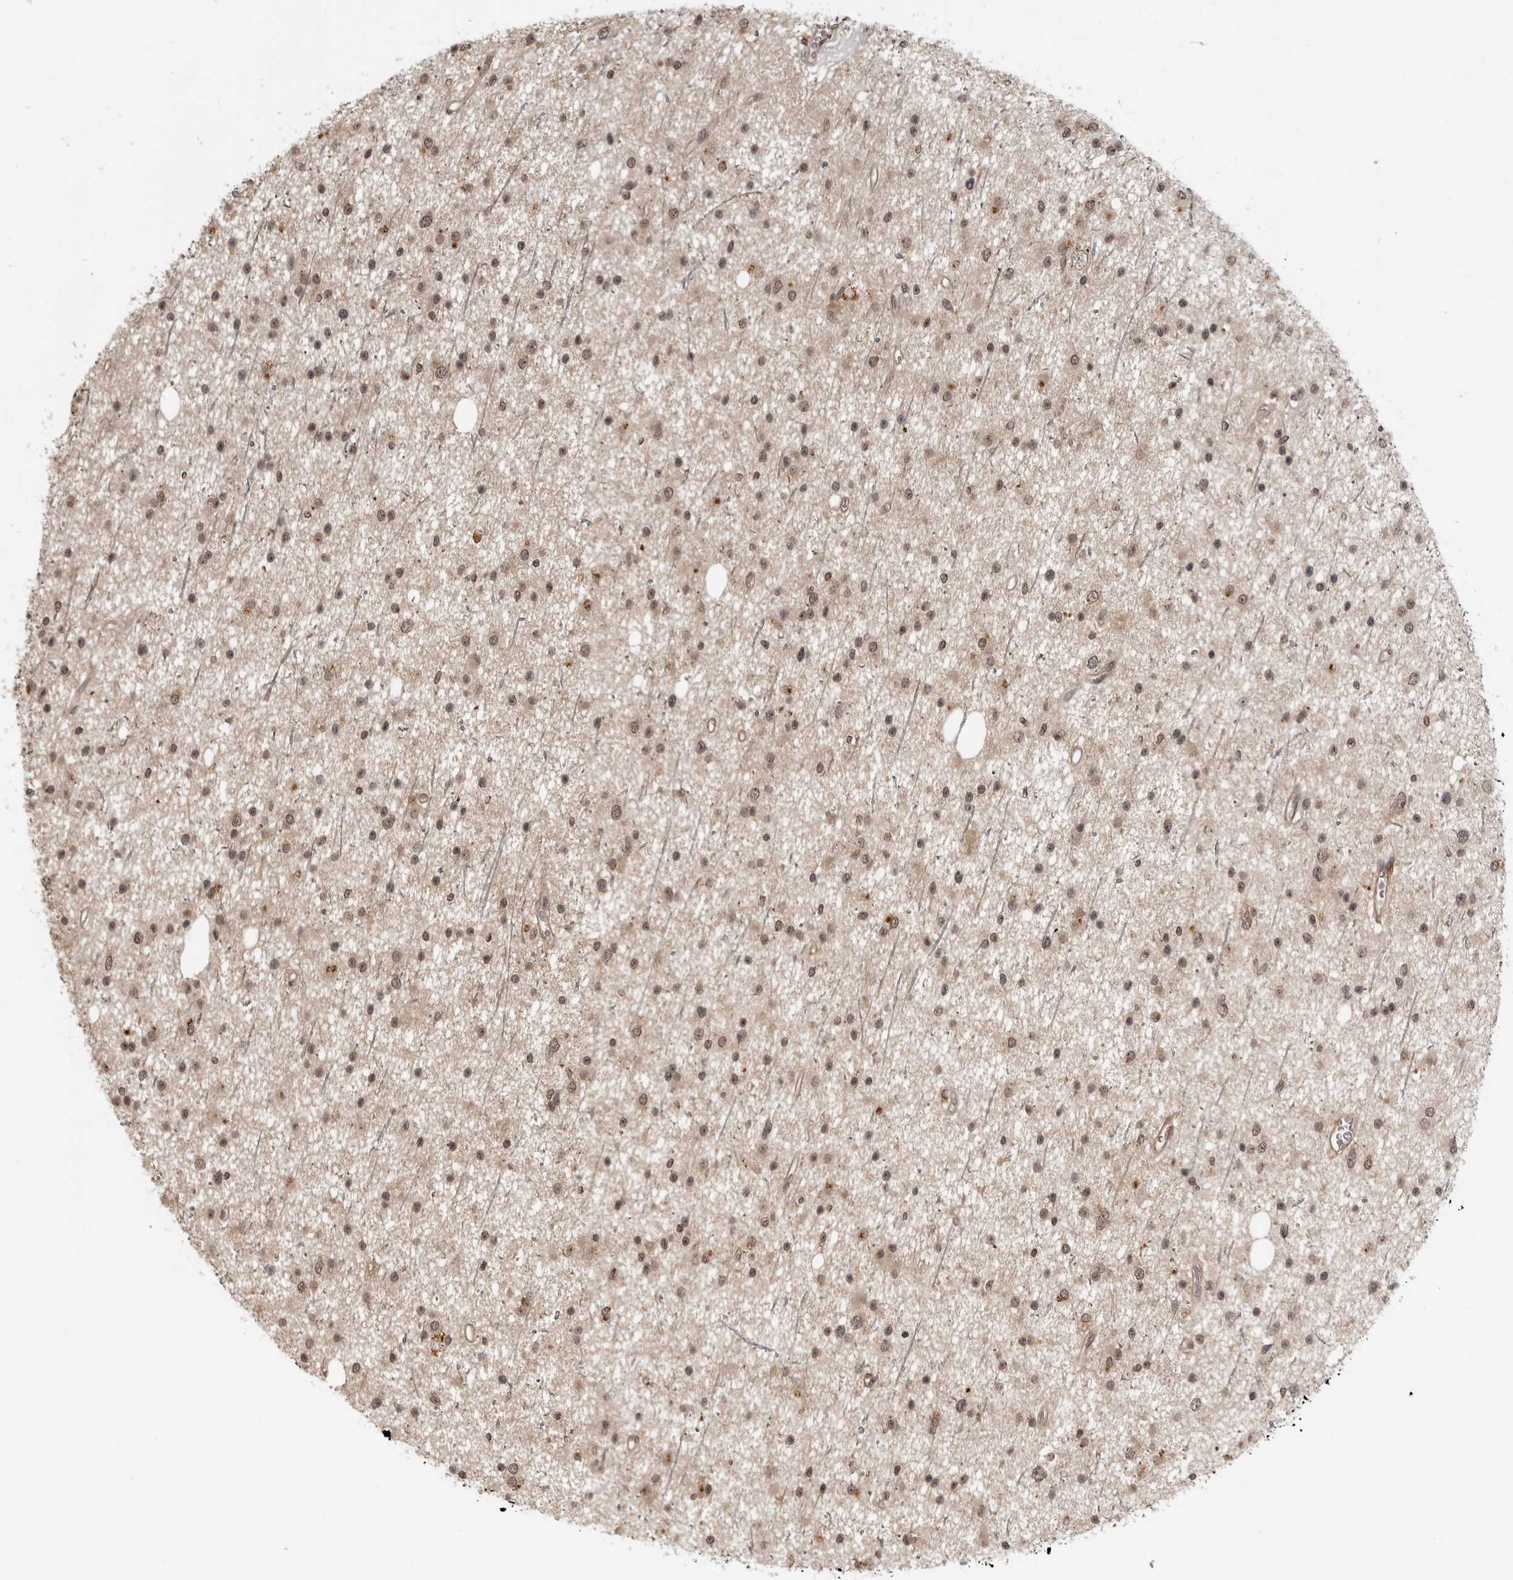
{"staining": {"intensity": "weak", "quantity": ">75%", "location": "nuclear"}, "tissue": "glioma", "cell_type": "Tumor cells", "image_type": "cancer", "snomed": [{"axis": "morphology", "description": "Glioma, malignant, Low grade"}, {"axis": "topography", "description": "Cerebral cortex"}], "caption": "Immunohistochemical staining of human low-grade glioma (malignant) displays low levels of weak nuclear protein positivity in approximately >75% of tumor cells. (brown staining indicates protein expression, while blue staining denotes nuclei).", "gene": "IL24", "patient": {"sex": "female", "age": 39}}